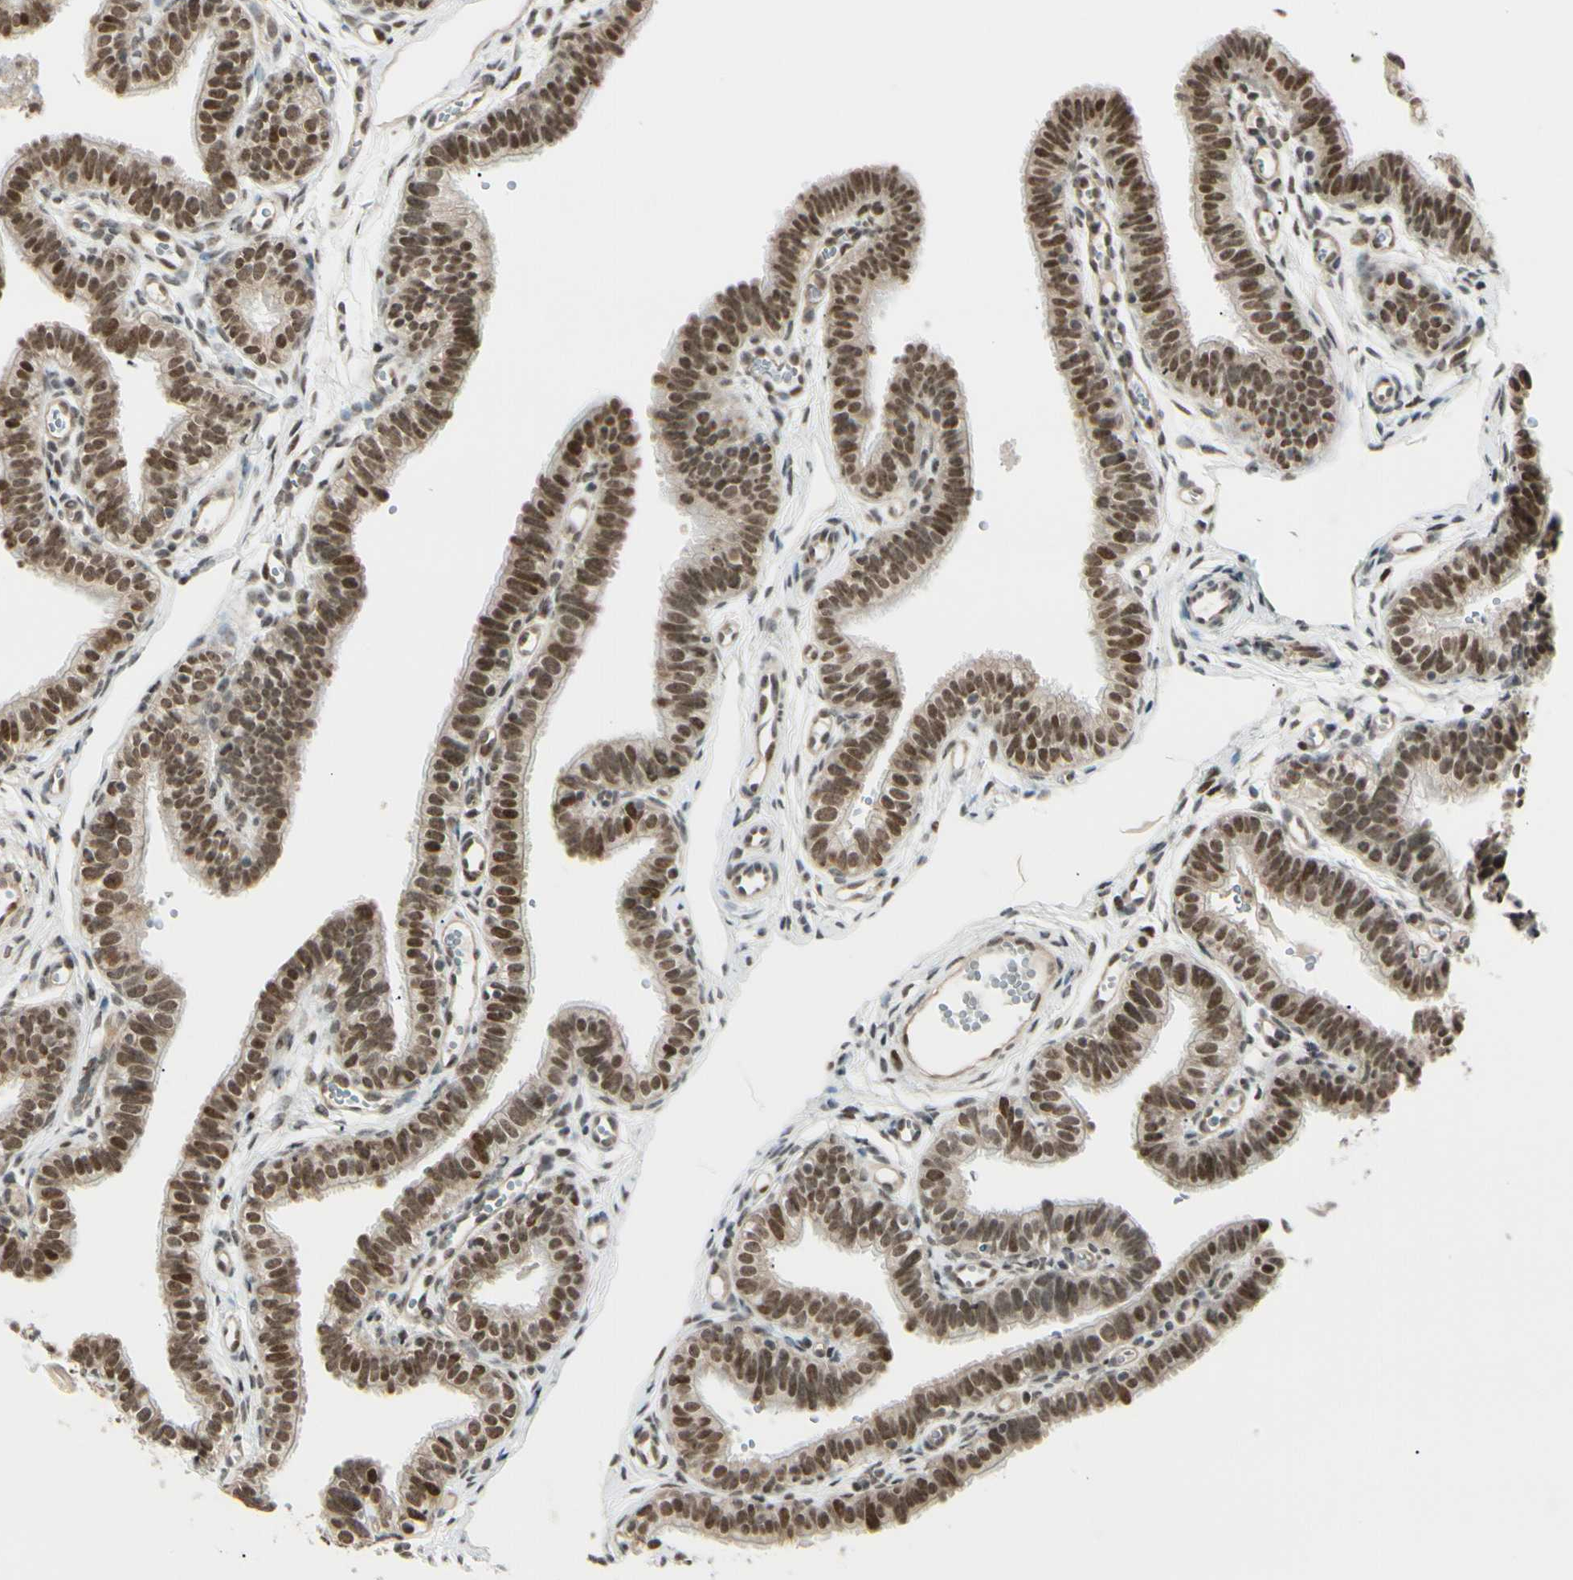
{"staining": {"intensity": "moderate", "quantity": ">75%", "location": "cytoplasmic/membranous,nuclear"}, "tissue": "fallopian tube", "cell_type": "Glandular cells", "image_type": "normal", "snomed": [{"axis": "morphology", "description": "Normal tissue, NOS"}, {"axis": "topography", "description": "Fallopian tube"}, {"axis": "topography", "description": "Placenta"}], "caption": "Moderate cytoplasmic/membranous,nuclear positivity is seen in approximately >75% of glandular cells in normal fallopian tube. The protein is stained brown, and the nuclei are stained in blue (DAB (3,3'-diaminobenzidine) IHC with brightfield microscopy, high magnification).", "gene": "SUFU", "patient": {"sex": "female", "age": 34}}